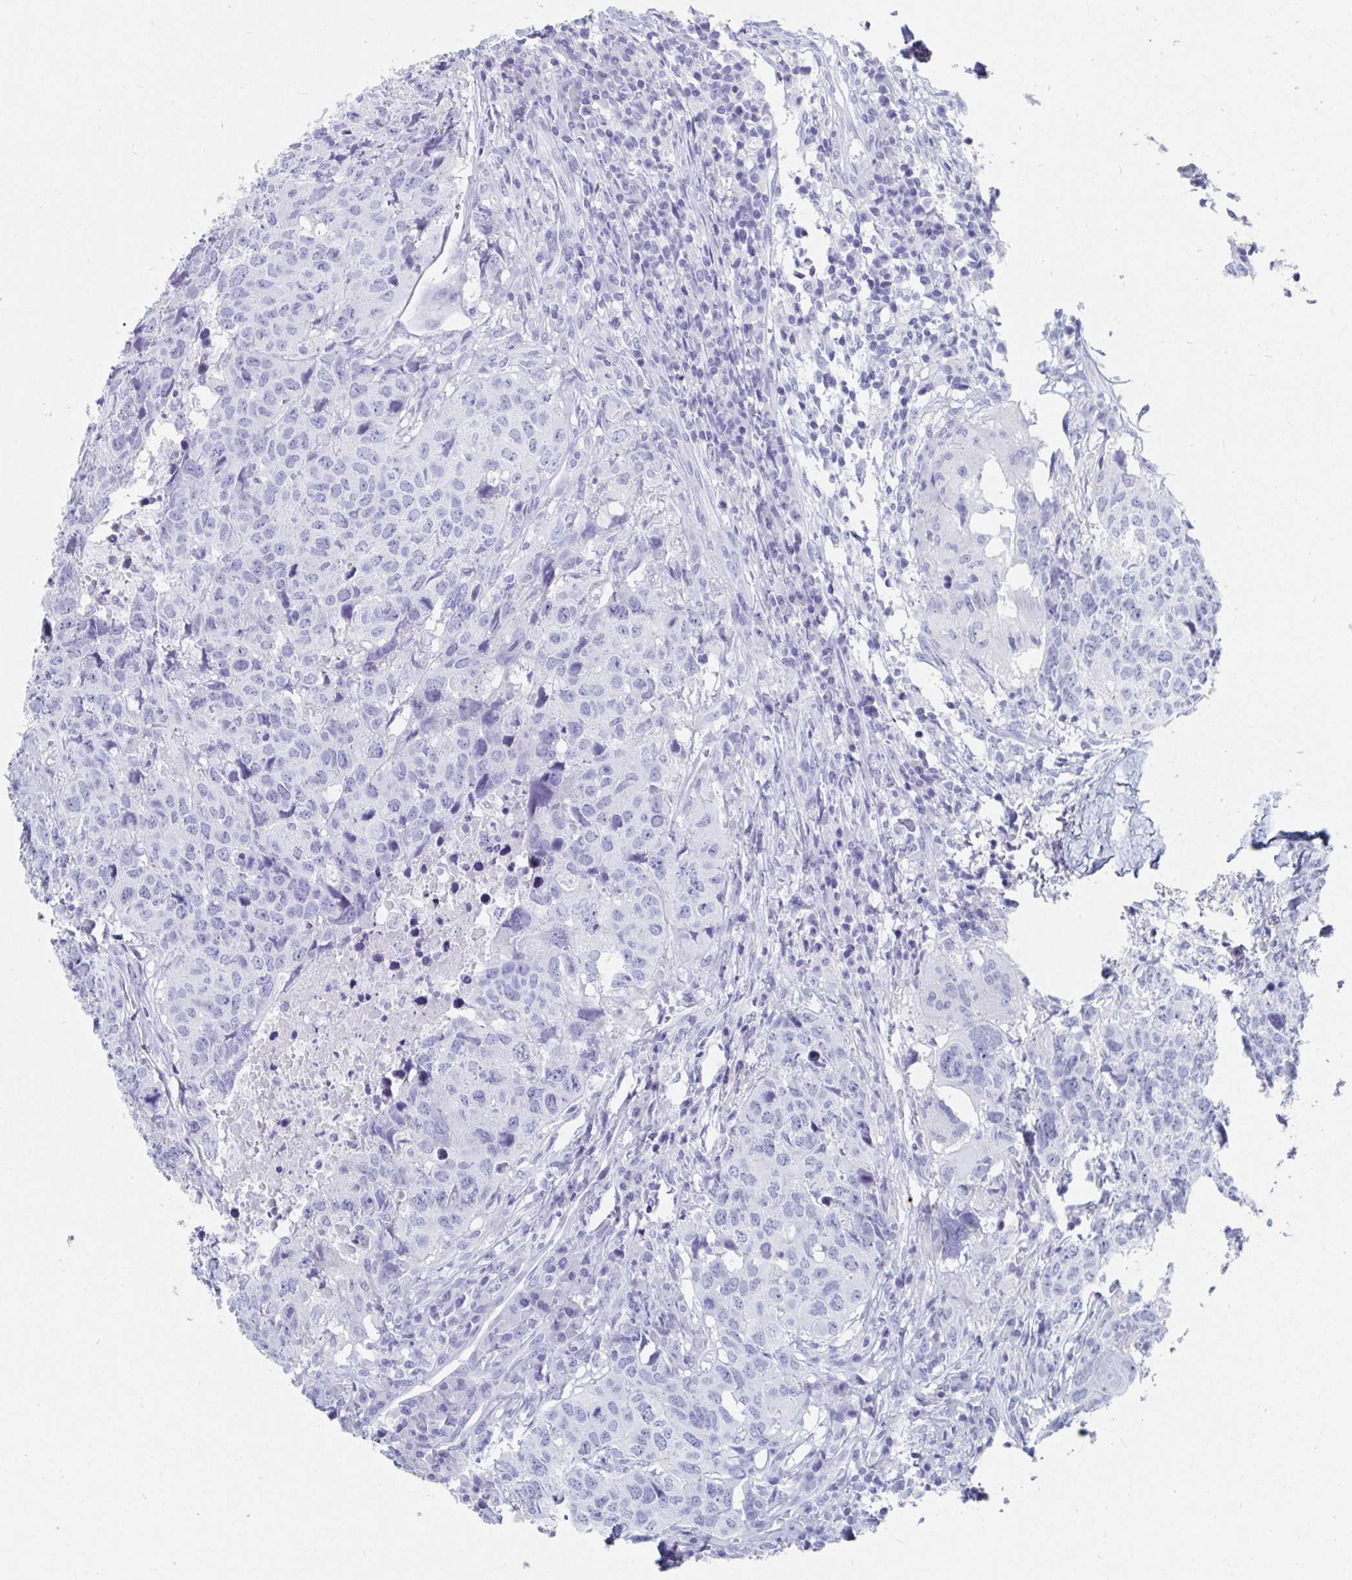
{"staining": {"intensity": "negative", "quantity": "none", "location": "none"}, "tissue": "head and neck cancer", "cell_type": "Tumor cells", "image_type": "cancer", "snomed": [{"axis": "morphology", "description": "Normal tissue, NOS"}, {"axis": "morphology", "description": "Squamous cell carcinoma, NOS"}, {"axis": "topography", "description": "Skeletal muscle"}, {"axis": "topography", "description": "Vascular tissue"}, {"axis": "topography", "description": "Peripheral nerve tissue"}, {"axis": "topography", "description": "Head-Neck"}], "caption": "Immunohistochemistry (IHC) histopathology image of neoplastic tissue: head and neck squamous cell carcinoma stained with DAB (3,3'-diaminobenzidine) exhibits no significant protein expression in tumor cells. Nuclei are stained in blue.", "gene": "GRIA1", "patient": {"sex": "male", "age": 66}}